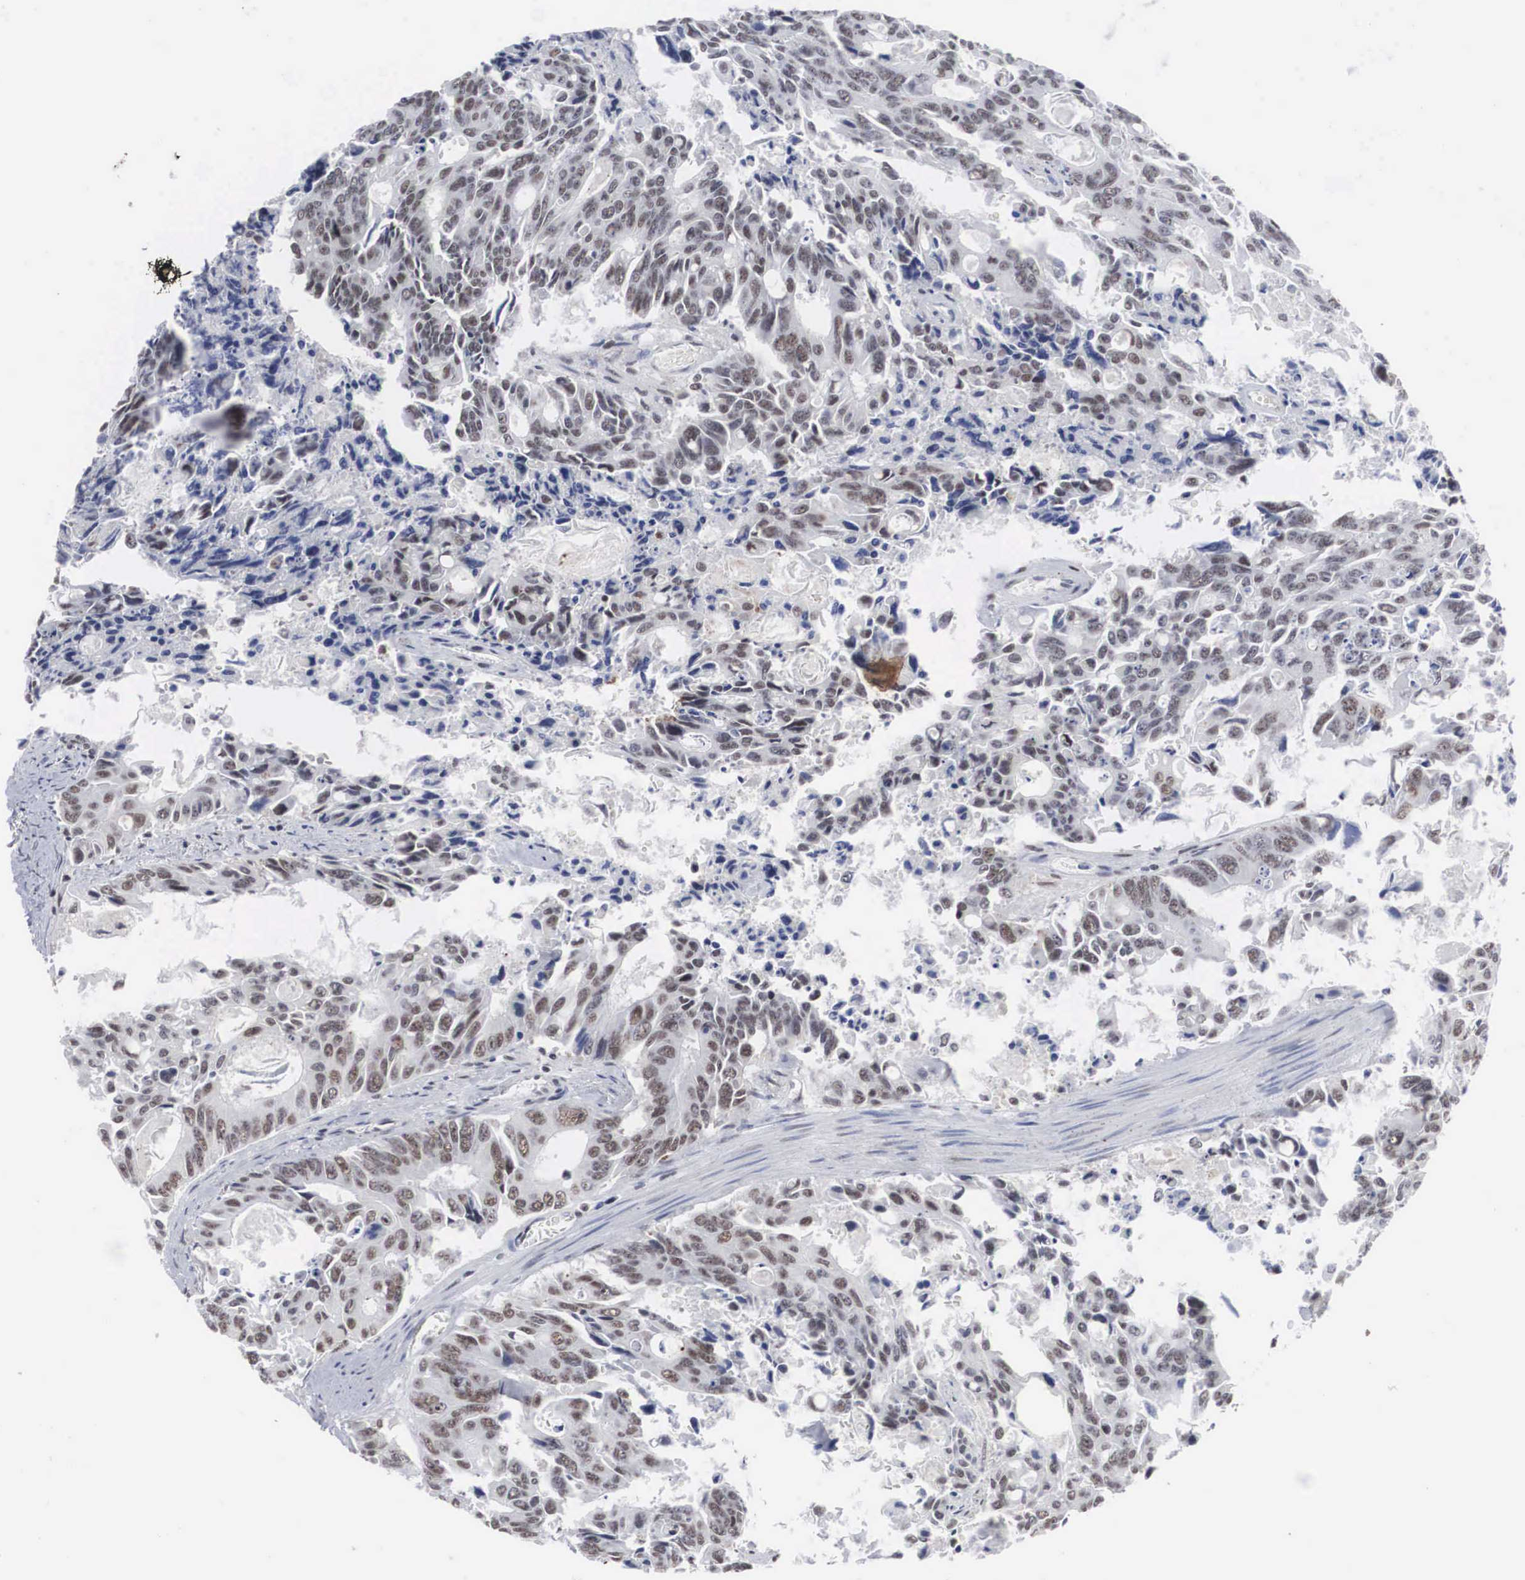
{"staining": {"intensity": "weak", "quantity": "25%-75%", "location": "nuclear"}, "tissue": "colorectal cancer", "cell_type": "Tumor cells", "image_type": "cancer", "snomed": [{"axis": "morphology", "description": "Adenocarcinoma, NOS"}, {"axis": "topography", "description": "Rectum"}], "caption": "The immunohistochemical stain highlights weak nuclear expression in tumor cells of colorectal adenocarcinoma tissue.", "gene": "AUTS2", "patient": {"sex": "male", "age": 76}}